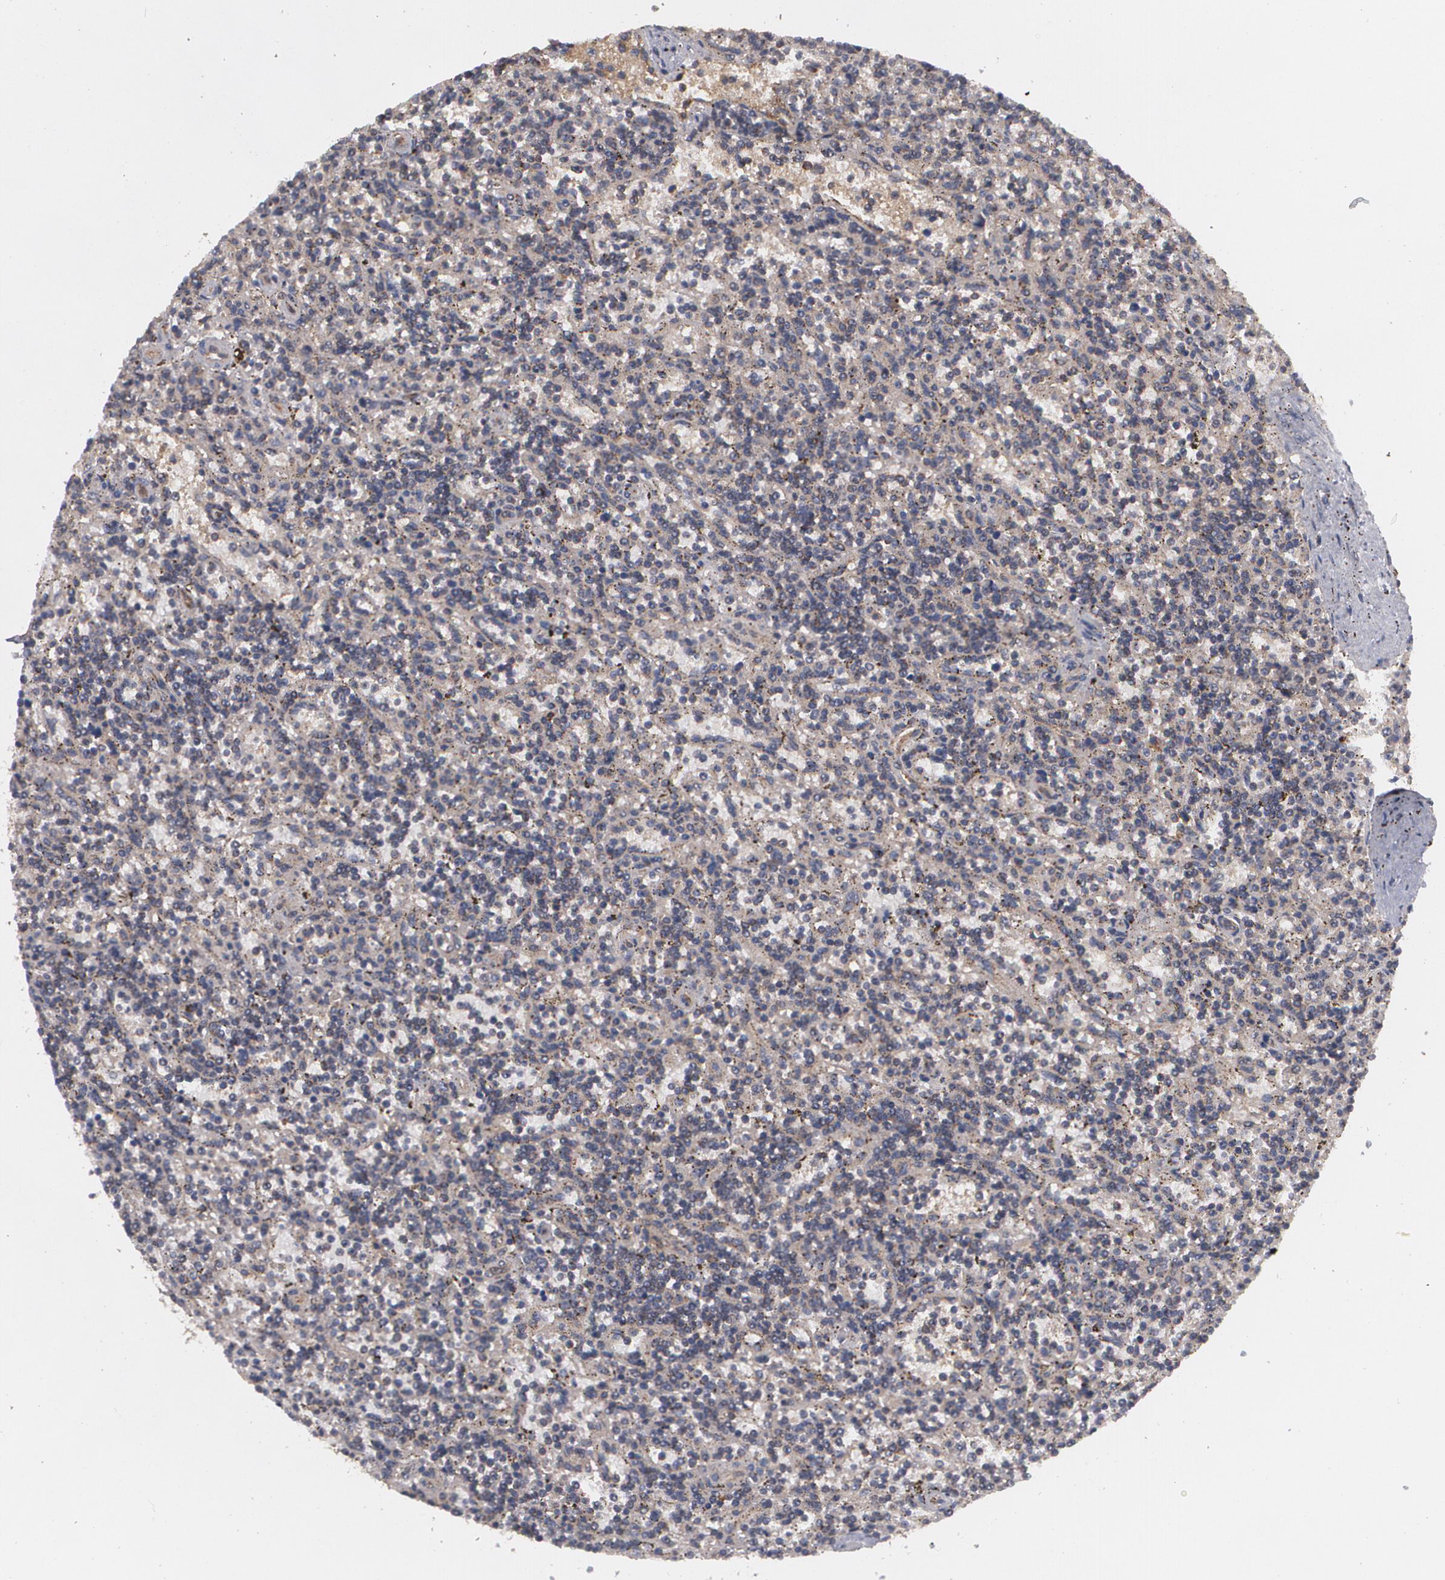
{"staining": {"intensity": "weak", "quantity": "<25%", "location": "cytoplasmic/membranous"}, "tissue": "lymphoma", "cell_type": "Tumor cells", "image_type": "cancer", "snomed": [{"axis": "morphology", "description": "Malignant lymphoma, non-Hodgkin's type, Low grade"}, {"axis": "topography", "description": "Spleen"}], "caption": "This is an IHC micrograph of human lymphoma. There is no positivity in tumor cells.", "gene": "BMP6", "patient": {"sex": "male", "age": 73}}